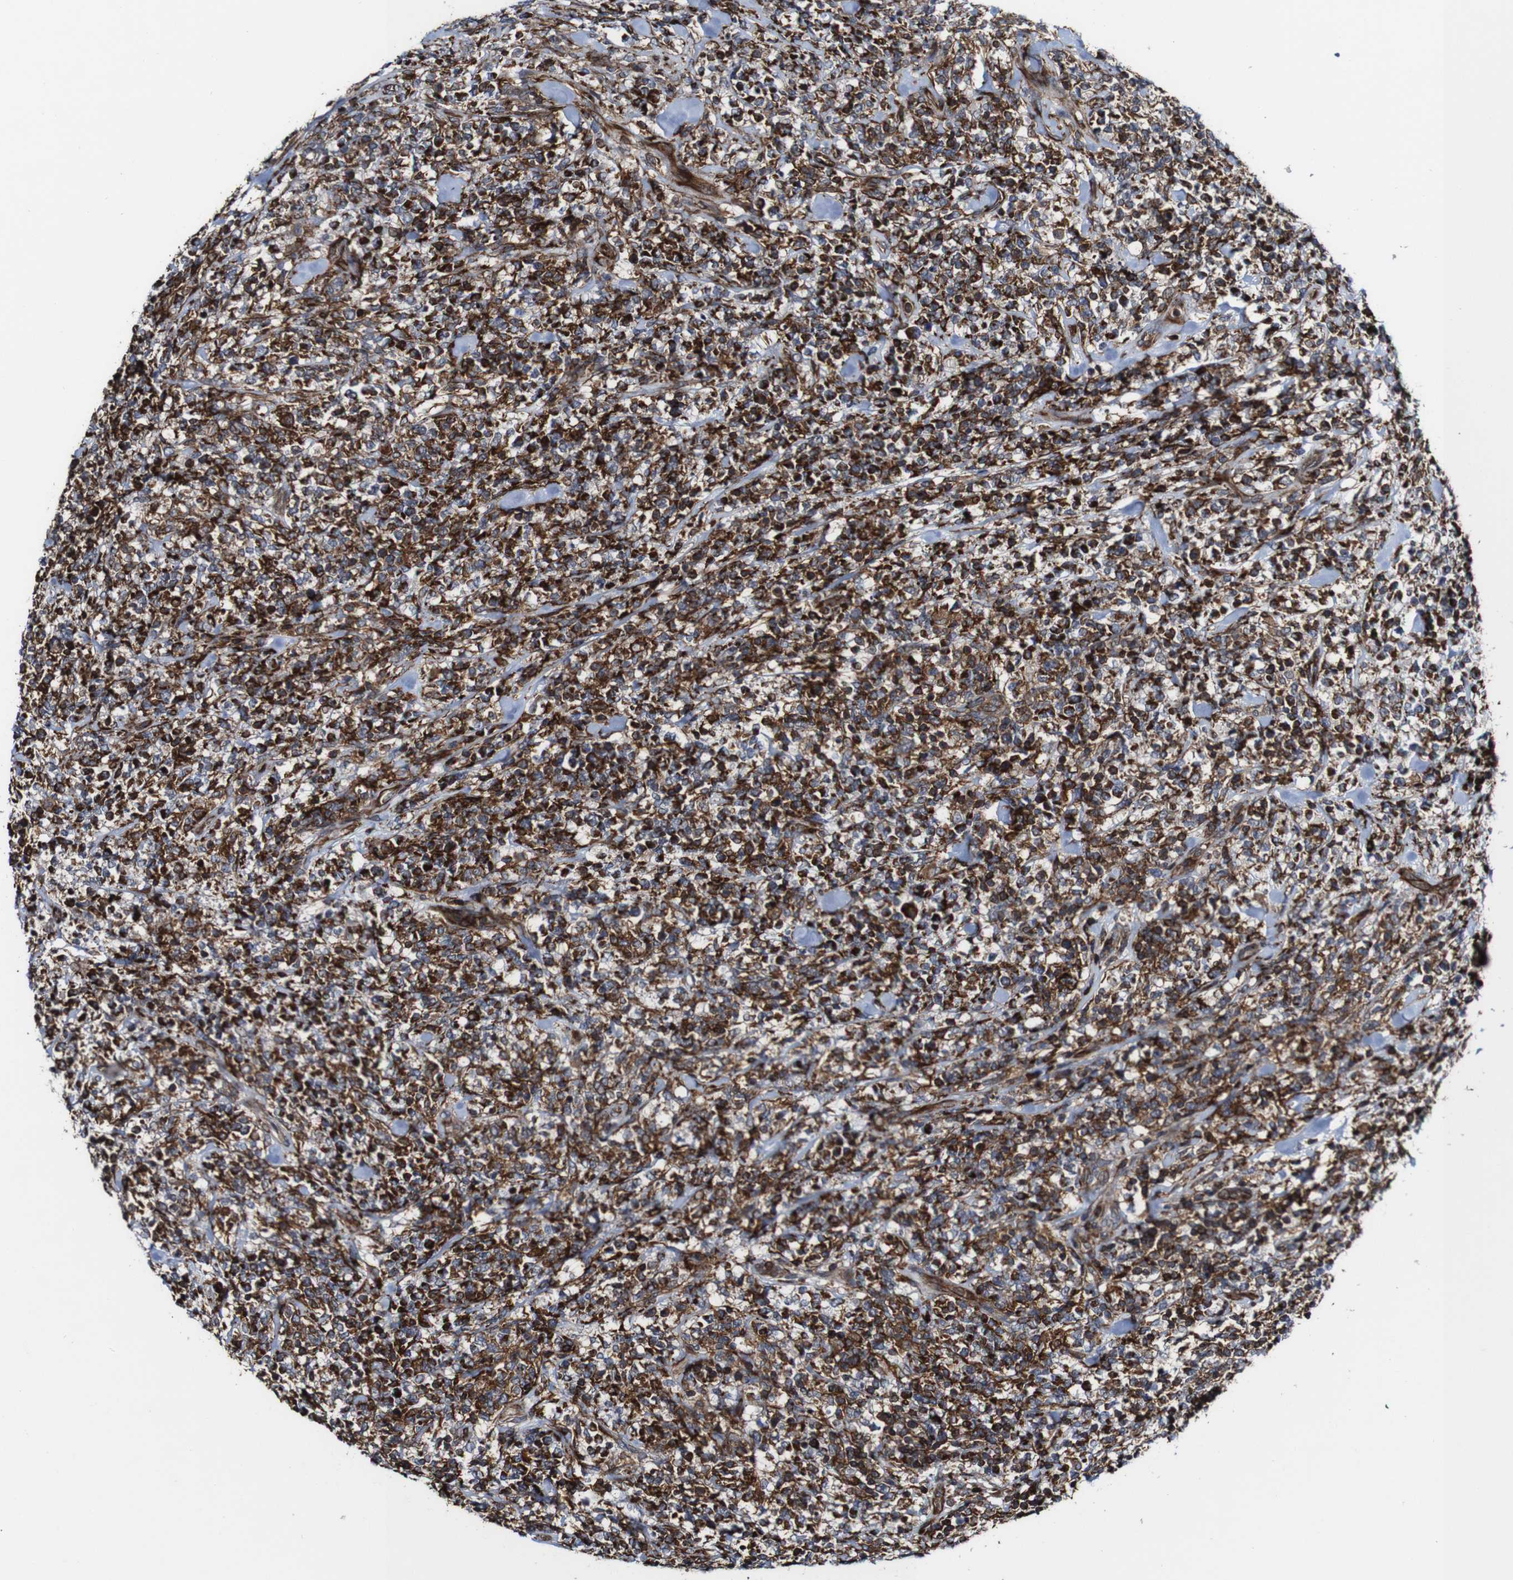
{"staining": {"intensity": "strong", "quantity": ">75%", "location": "cytoplasmic/membranous"}, "tissue": "lymphoma", "cell_type": "Tumor cells", "image_type": "cancer", "snomed": [{"axis": "morphology", "description": "Malignant lymphoma, non-Hodgkin's type, High grade"}, {"axis": "topography", "description": "Soft tissue"}], "caption": "Immunohistochemistry micrograph of neoplastic tissue: human malignant lymphoma, non-Hodgkin's type (high-grade) stained using IHC reveals high levels of strong protein expression localized specifically in the cytoplasmic/membranous of tumor cells, appearing as a cytoplasmic/membranous brown color.", "gene": "JAK2", "patient": {"sex": "male", "age": 18}}